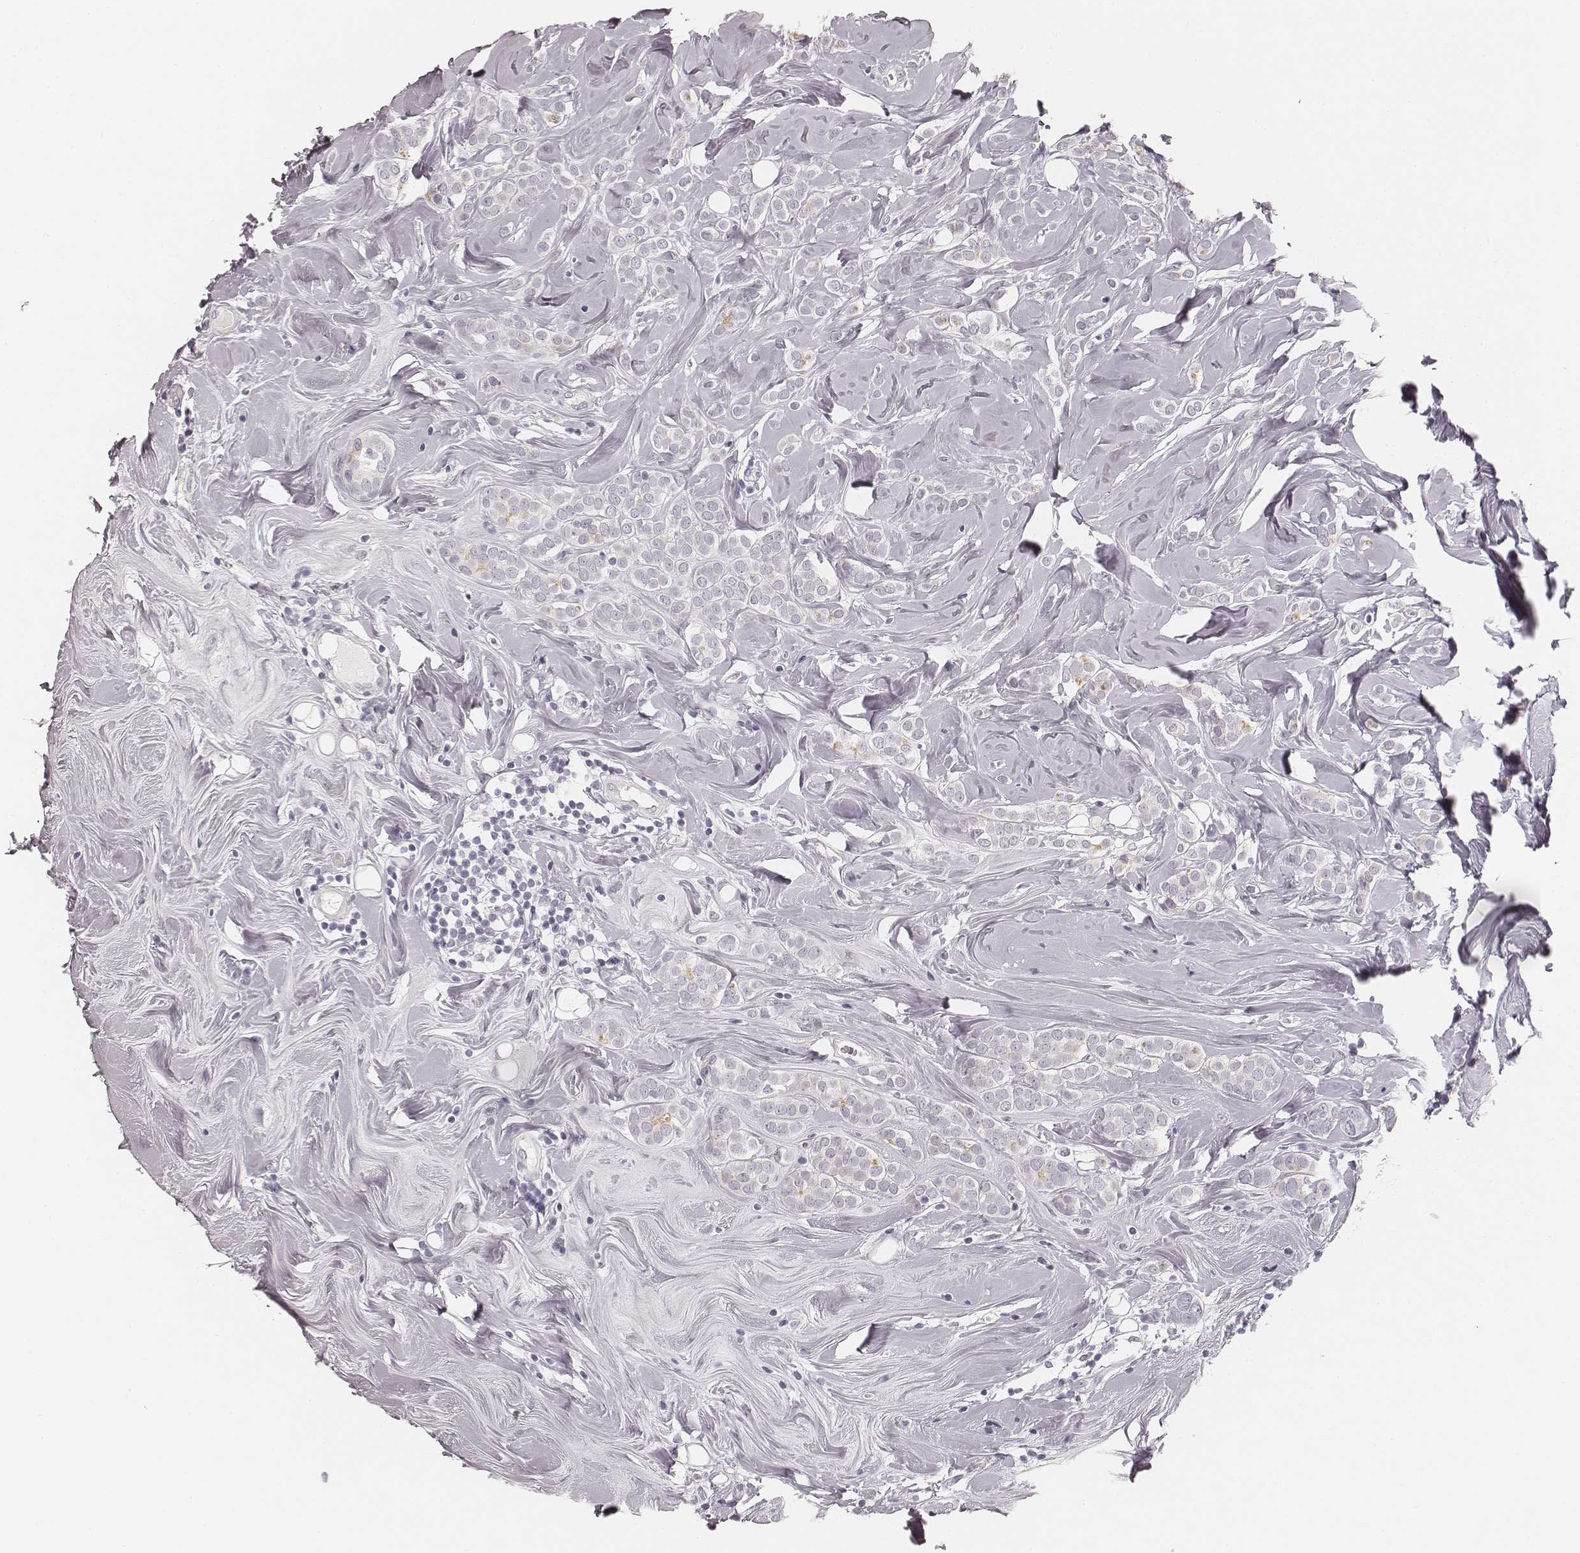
{"staining": {"intensity": "negative", "quantity": "none", "location": "none"}, "tissue": "breast cancer", "cell_type": "Tumor cells", "image_type": "cancer", "snomed": [{"axis": "morphology", "description": "Lobular carcinoma"}, {"axis": "topography", "description": "Breast"}], "caption": "Immunohistochemistry image of neoplastic tissue: breast cancer stained with DAB exhibits no significant protein positivity in tumor cells.", "gene": "HNF4G", "patient": {"sex": "female", "age": 49}}